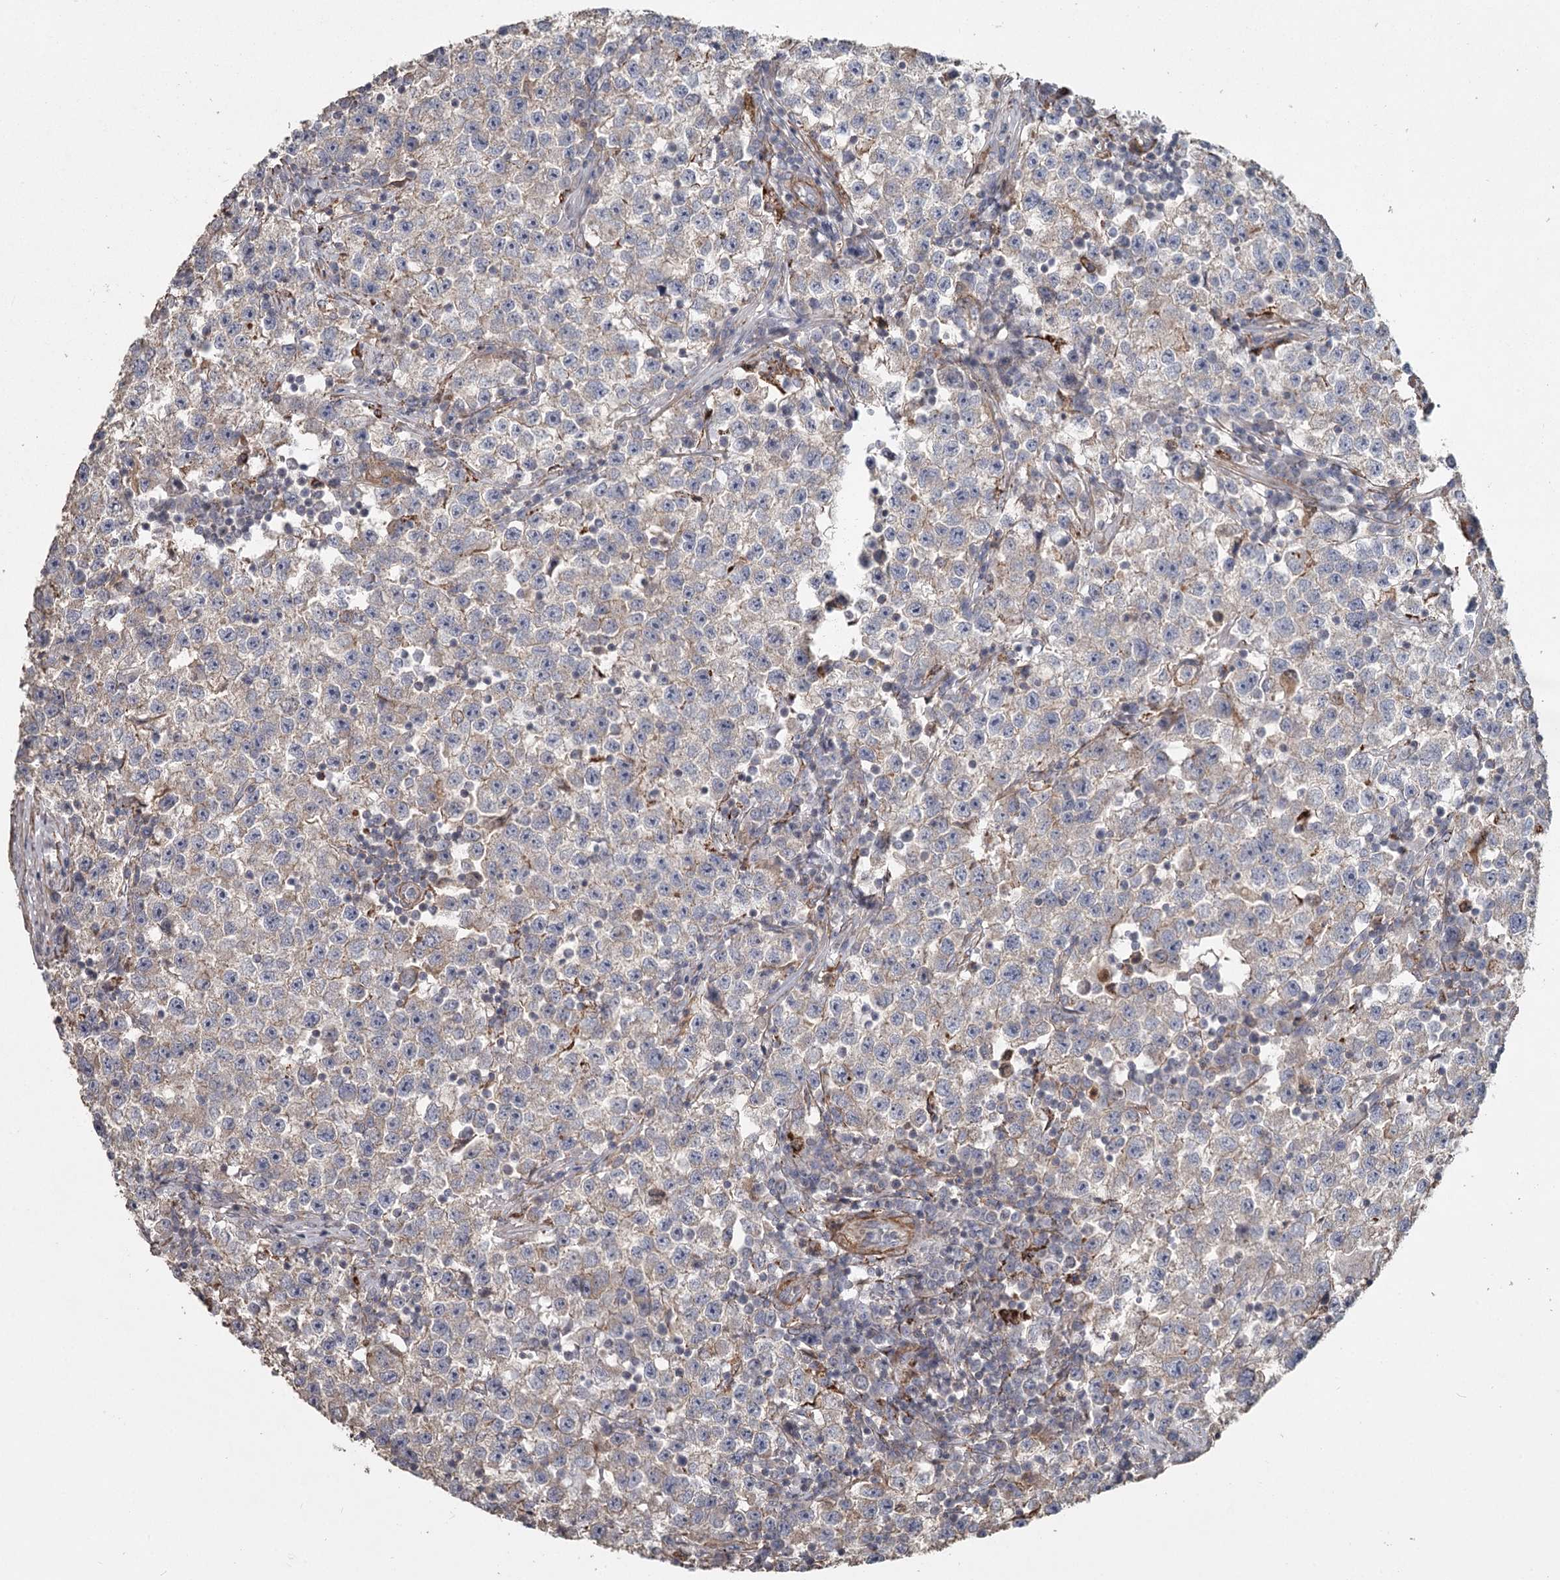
{"staining": {"intensity": "weak", "quantity": "25%-75%", "location": "cytoplasmic/membranous"}, "tissue": "testis cancer", "cell_type": "Tumor cells", "image_type": "cancer", "snomed": [{"axis": "morphology", "description": "Seminoma, NOS"}, {"axis": "topography", "description": "Testis"}], "caption": "An IHC image of tumor tissue is shown. Protein staining in brown labels weak cytoplasmic/membranous positivity in testis cancer within tumor cells. Nuclei are stained in blue.", "gene": "DHRS9", "patient": {"sex": "male", "age": 22}}